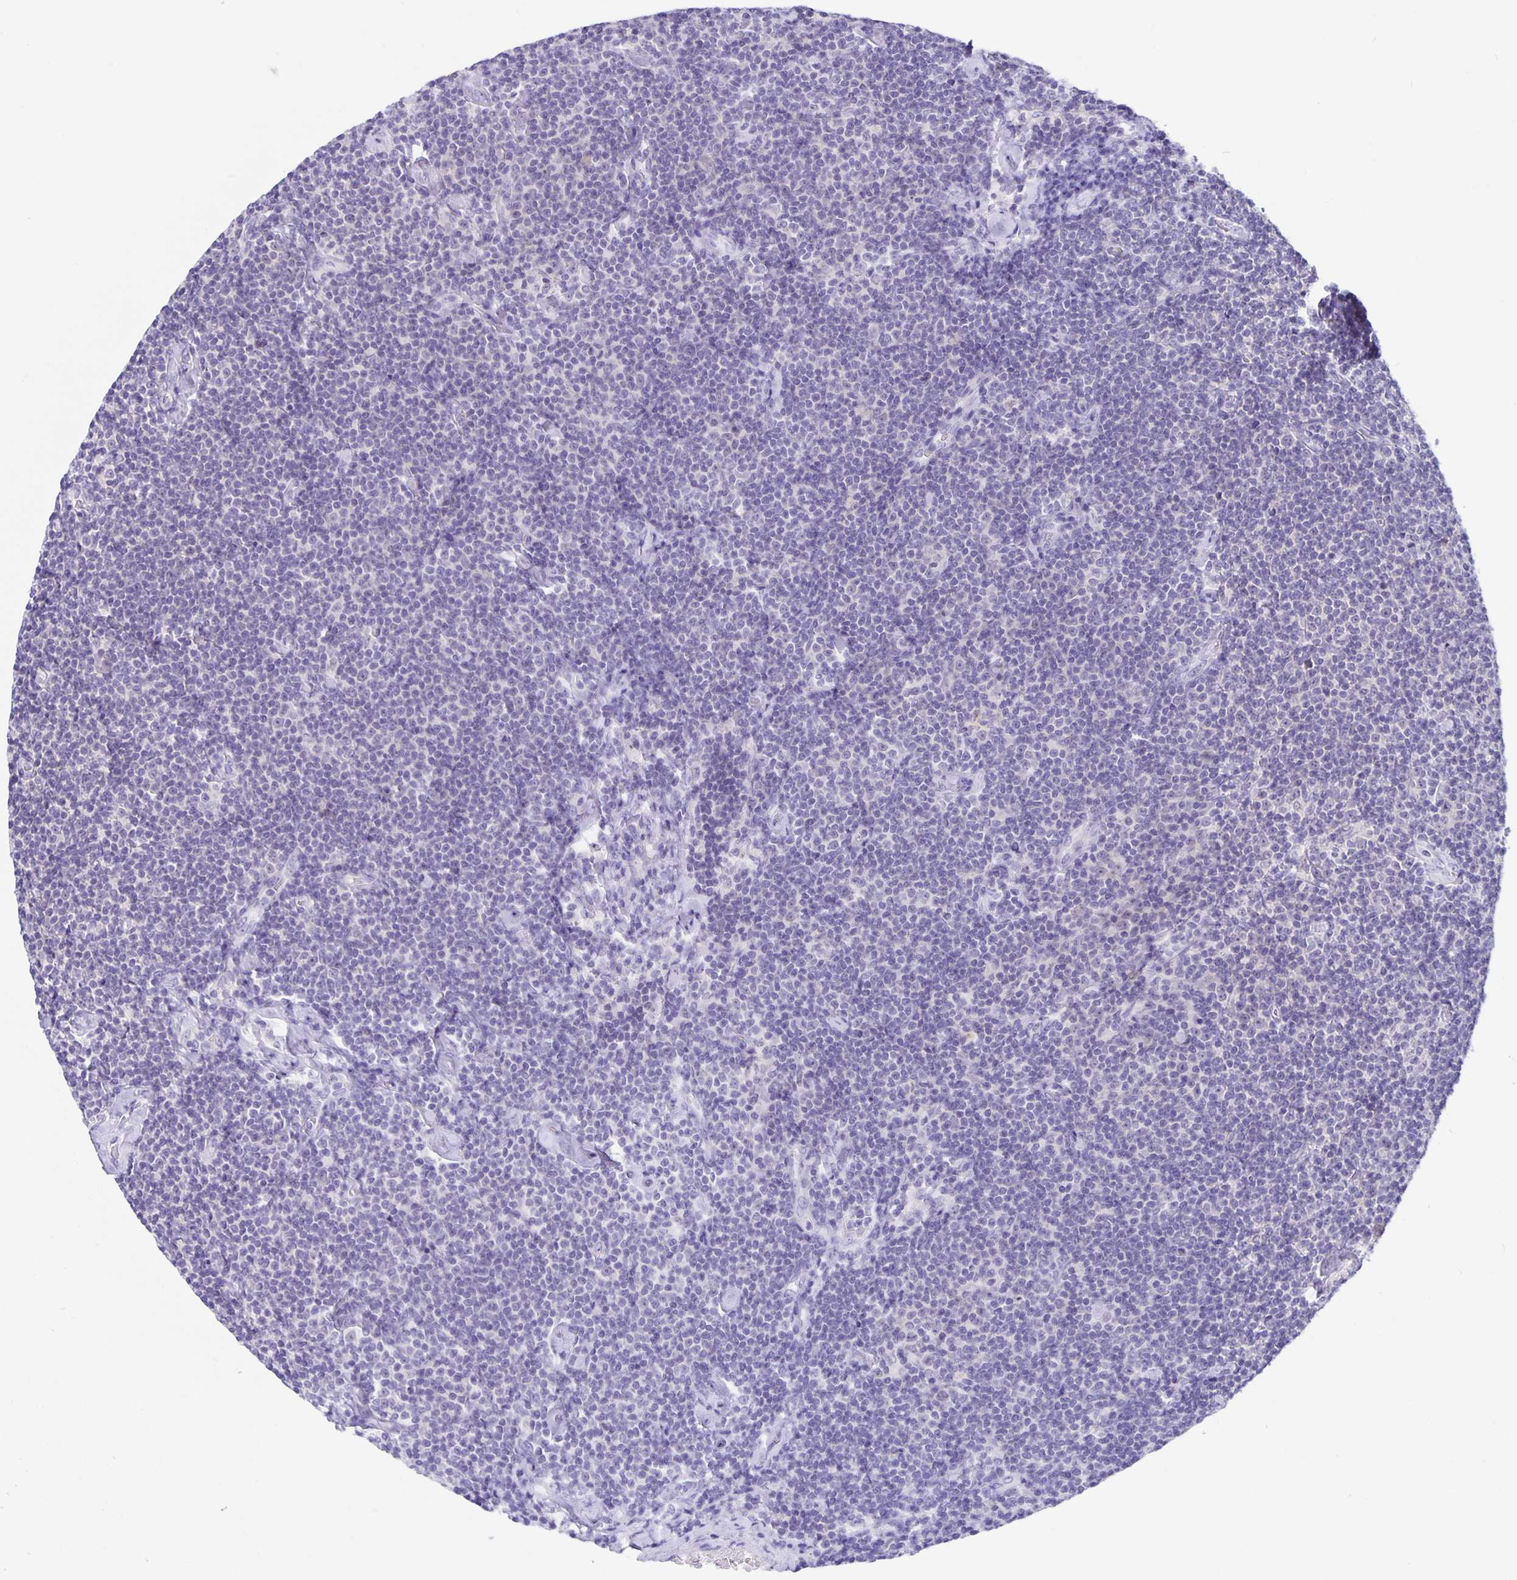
{"staining": {"intensity": "negative", "quantity": "none", "location": "none"}, "tissue": "lymphoma", "cell_type": "Tumor cells", "image_type": "cancer", "snomed": [{"axis": "morphology", "description": "Malignant lymphoma, non-Hodgkin's type, Low grade"}, {"axis": "topography", "description": "Lymph node"}], "caption": "The image shows no significant staining in tumor cells of malignant lymphoma, non-Hodgkin's type (low-grade).", "gene": "ERMN", "patient": {"sex": "male", "age": 81}}